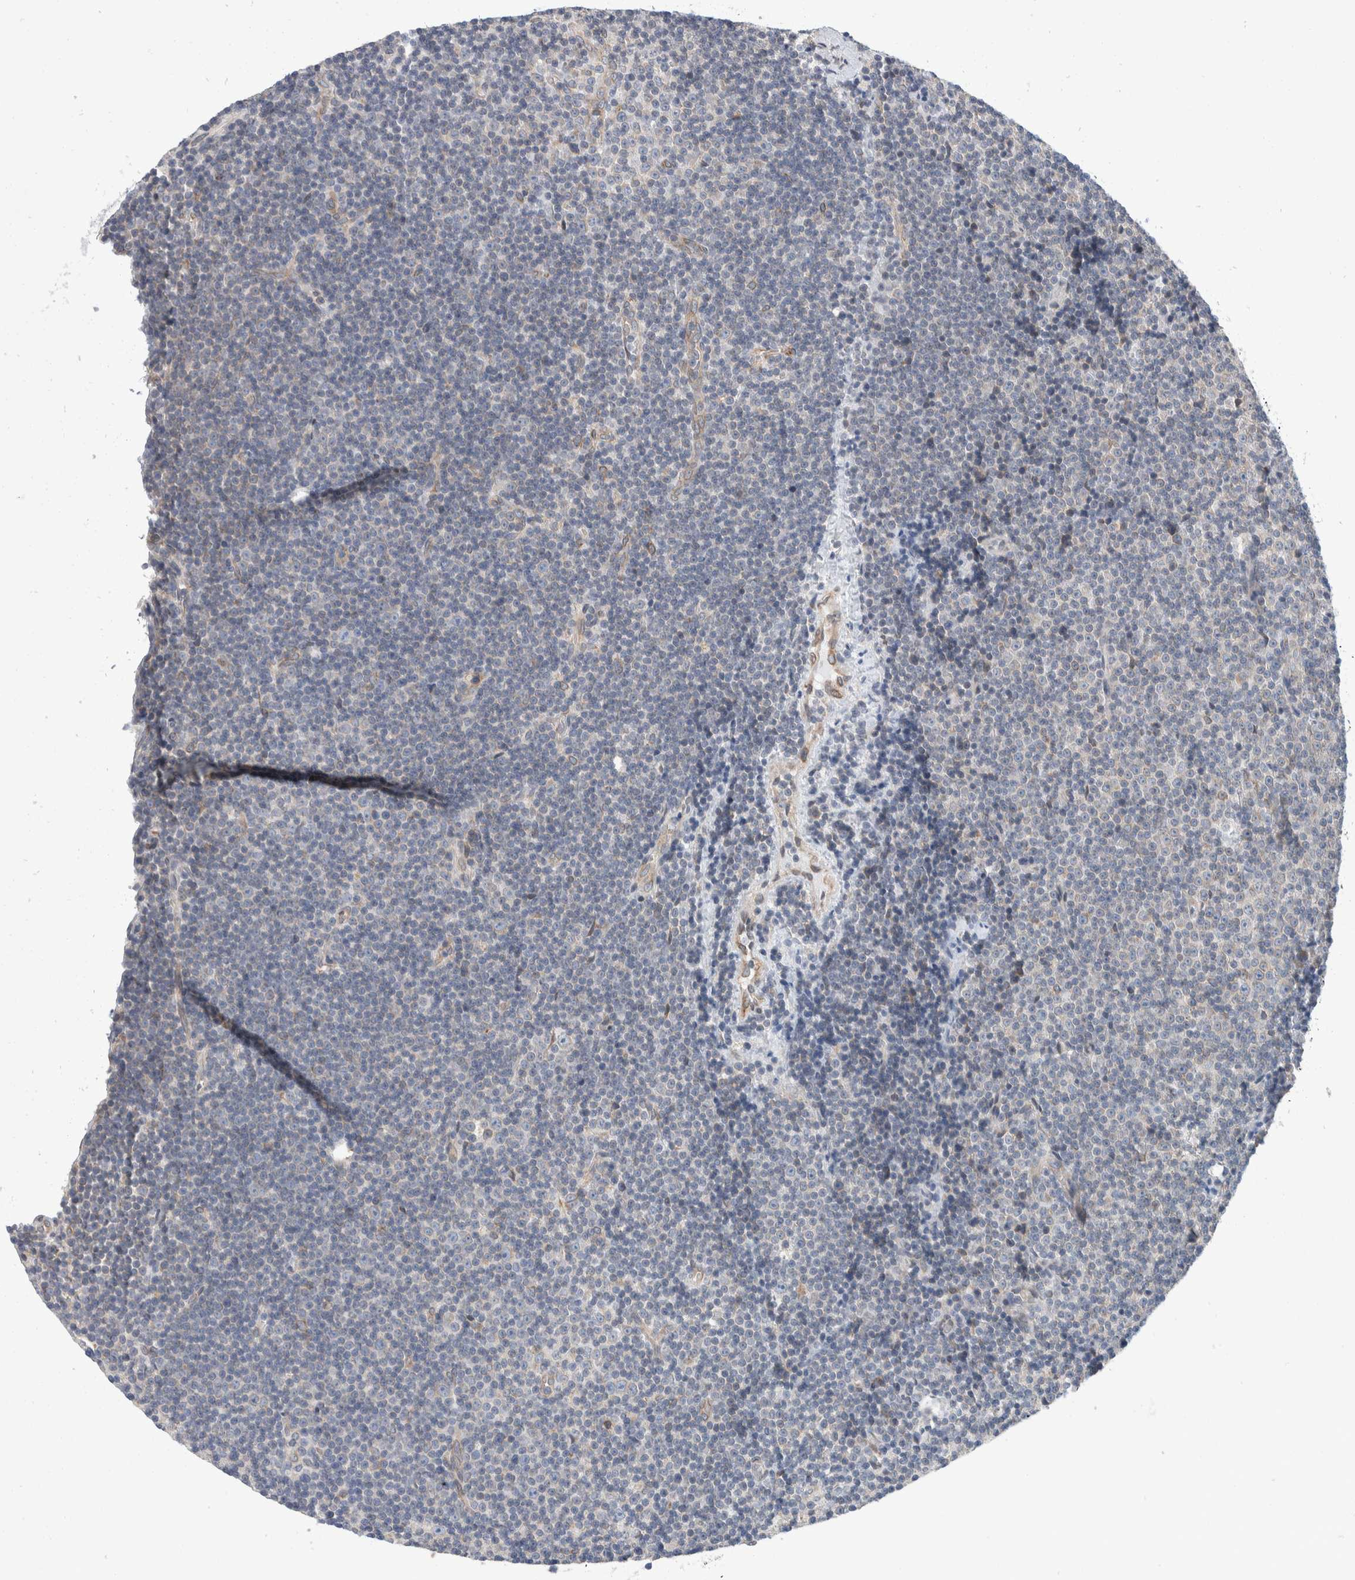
{"staining": {"intensity": "negative", "quantity": "none", "location": "none"}, "tissue": "lymphoma", "cell_type": "Tumor cells", "image_type": "cancer", "snomed": [{"axis": "morphology", "description": "Malignant lymphoma, non-Hodgkin's type, Low grade"}, {"axis": "topography", "description": "Lymph node"}], "caption": "Histopathology image shows no significant protein staining in tumor cells of low-grade malignant lymphoma, non-Hodgkin's type.", "gene": "TMEM245", "patient": {"sex": "female", "age": 67}}